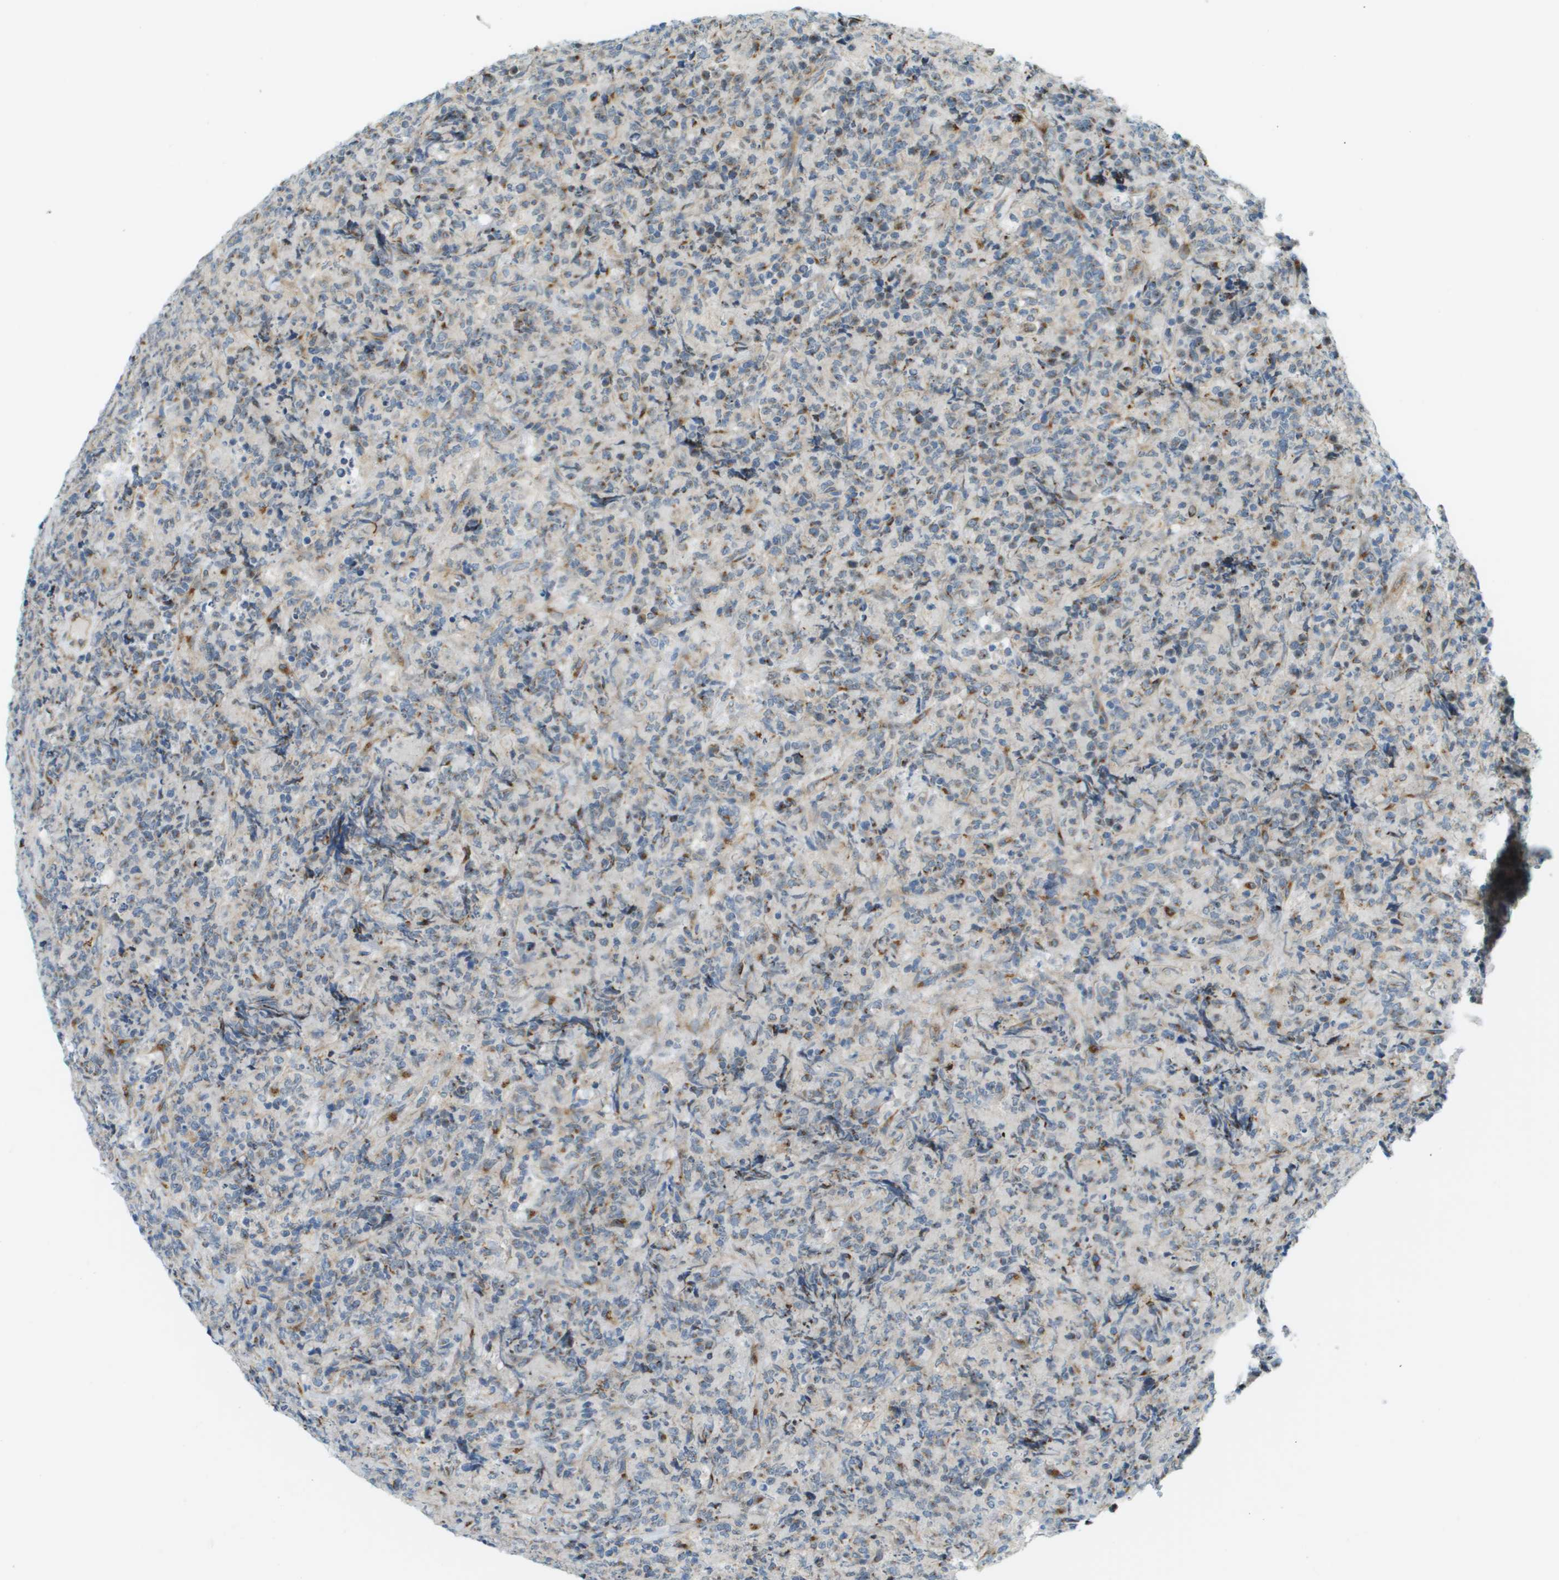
{"staining": {"intensity": "moderate", "quantity": "<25%", "location": "cytoplasmic/membranous"}, "tissue": "lymphoma", "cell_type": "Tumor cells", "image_type": "cancer", "snomed": [{"axis": "morphology", "description": "Malignant lymphoma, non-Hodgkin's type, High grade"}, {"axis": "topography", "description": "Tonsil"}], "caption": "Approximately <25% of tumor cells in human lymphoma reveal moderate cytoplasmic/membranous protein expression as visualized by brown immunohistochemical staining.", "gene": "ACBD3", "patient": {"sex": "female", "age": 36}}